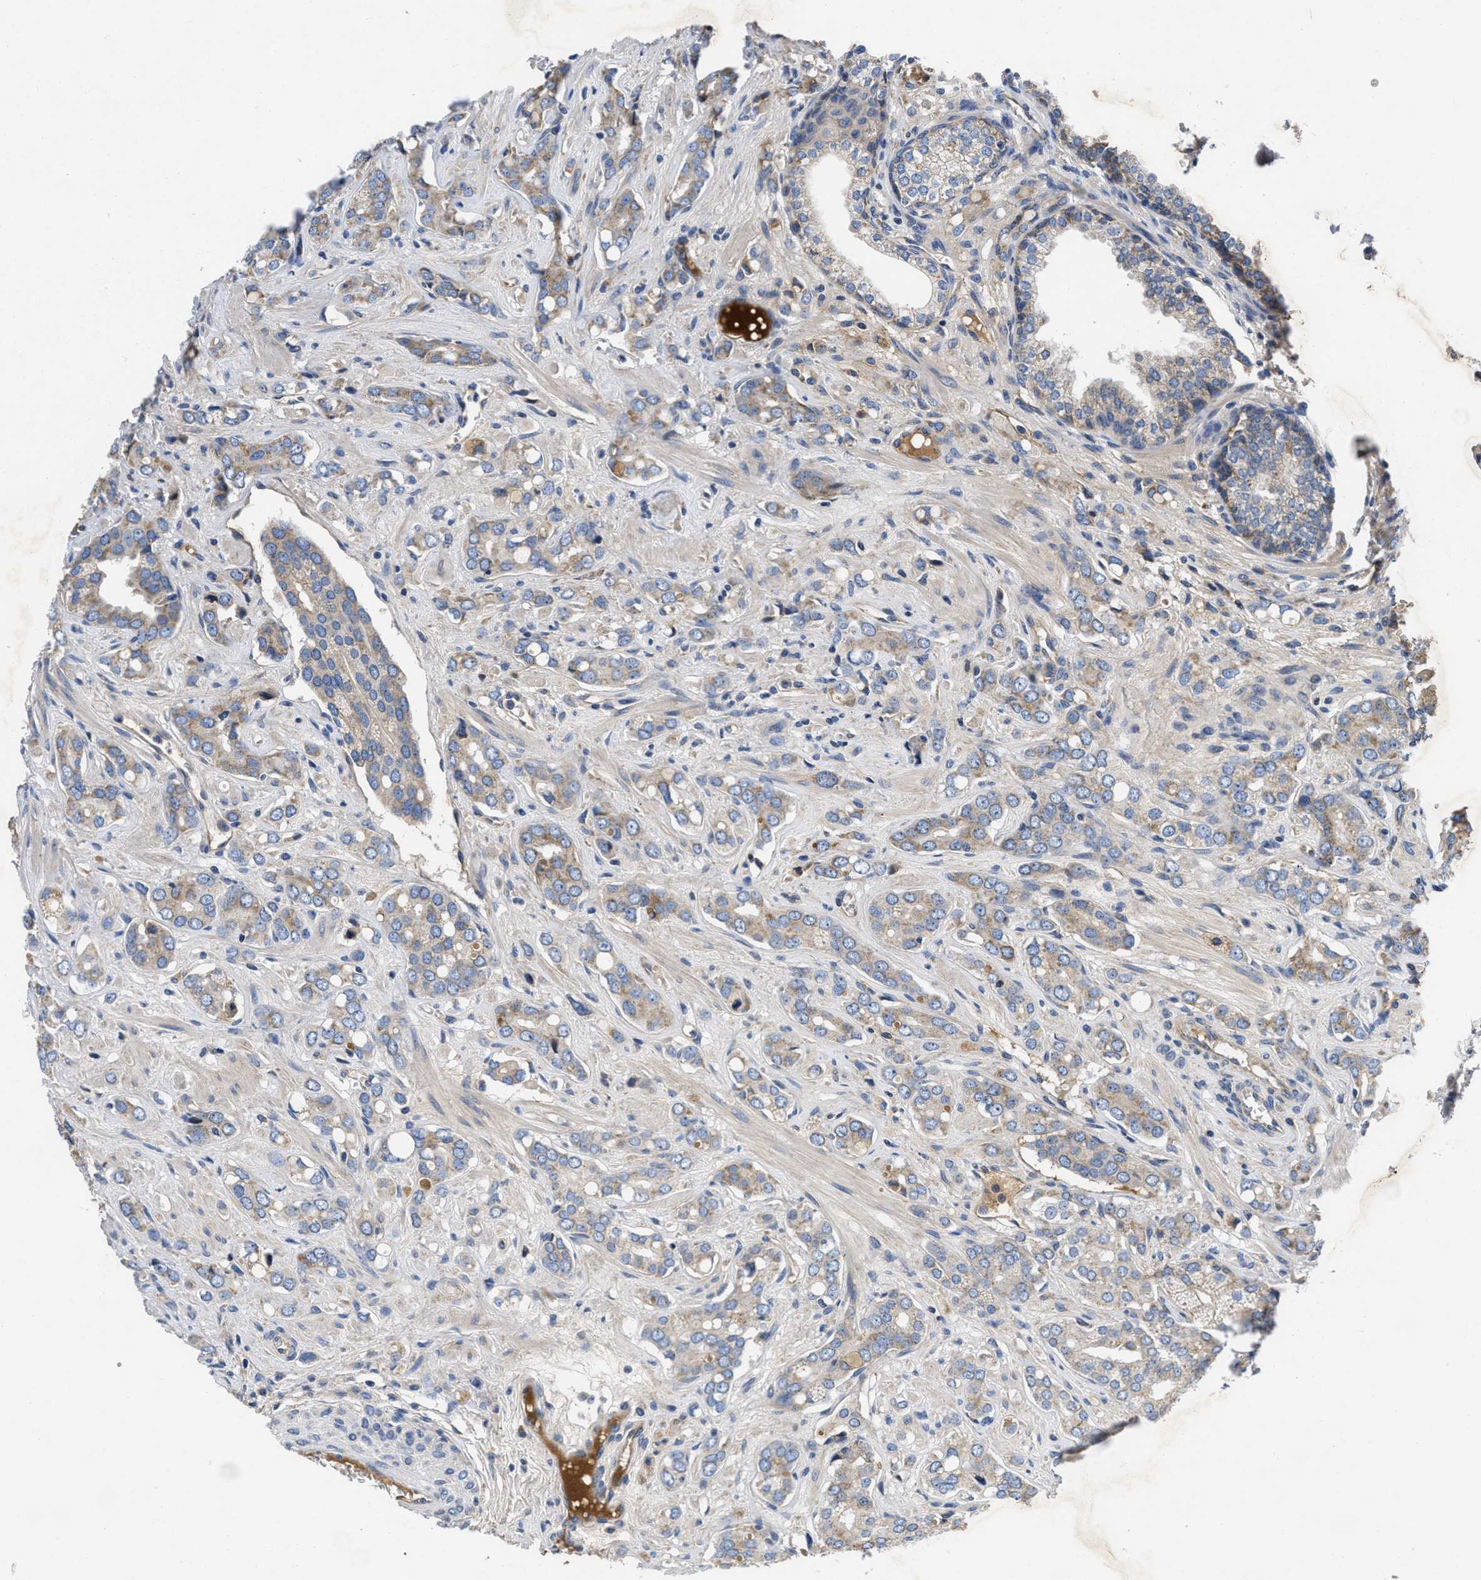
{"staining": {"intensity": "weak", "quantity": ">75%", "location": "cytoplasmic/membranous"}, "tissue": "prostate cancer", "cell_type": "Tumor cells", "image_type": "cancer", "snomed": [{"axis": "morphology", "description": "Adenocarcinoma, High grade"}, {"axis": "topography", "description": "Prostate"}], "caption": "Immunohistochemical staining of prostate cancer (high-grade adenocarcinoma) demonstrates low levels of weak cytoplasmic/membranous positivity in about >75% of tumor cells.", "gene": "GALK1", "patient": {"sex": "male", "age": 52}}